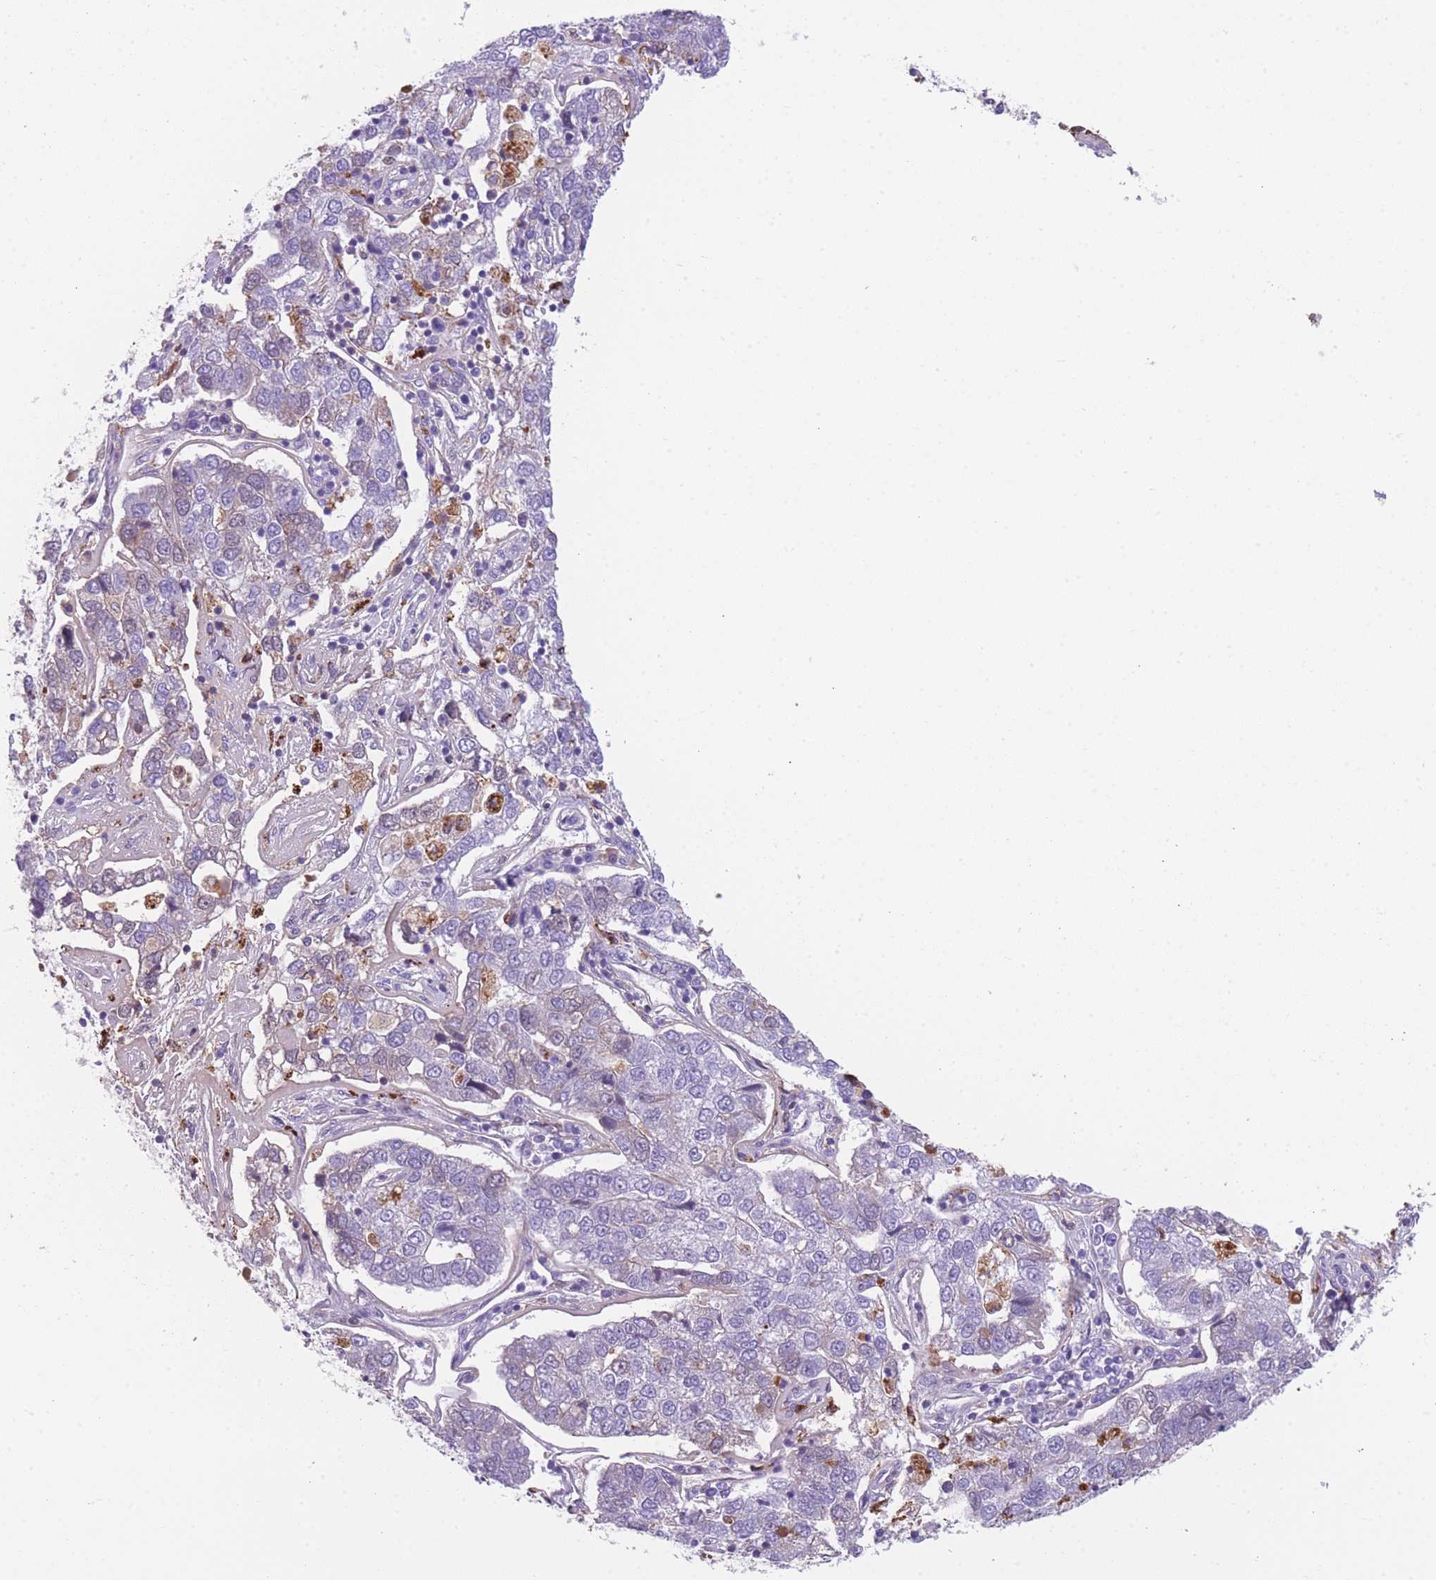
{"staining": {"intensity": "negative", "quantity": "none", "location": "none"}, "tissue": "pancreatic cancer", "cell_type": "Tumor cells", "image_type": "cancer", "snomed": [{"axis": "morphology", "description": "Adenocarcinoma, NOS"}, {"axis": "topography", "description": "Pancreas"}], "caption": "A high-resolution micrograph shows immunohistochemistry staining of adenocarcinoma (pancreatic), which shows no significant expression in tumor cells.", "gene": "GNAT1", "patient": {"sex": "female", "age": 61}}